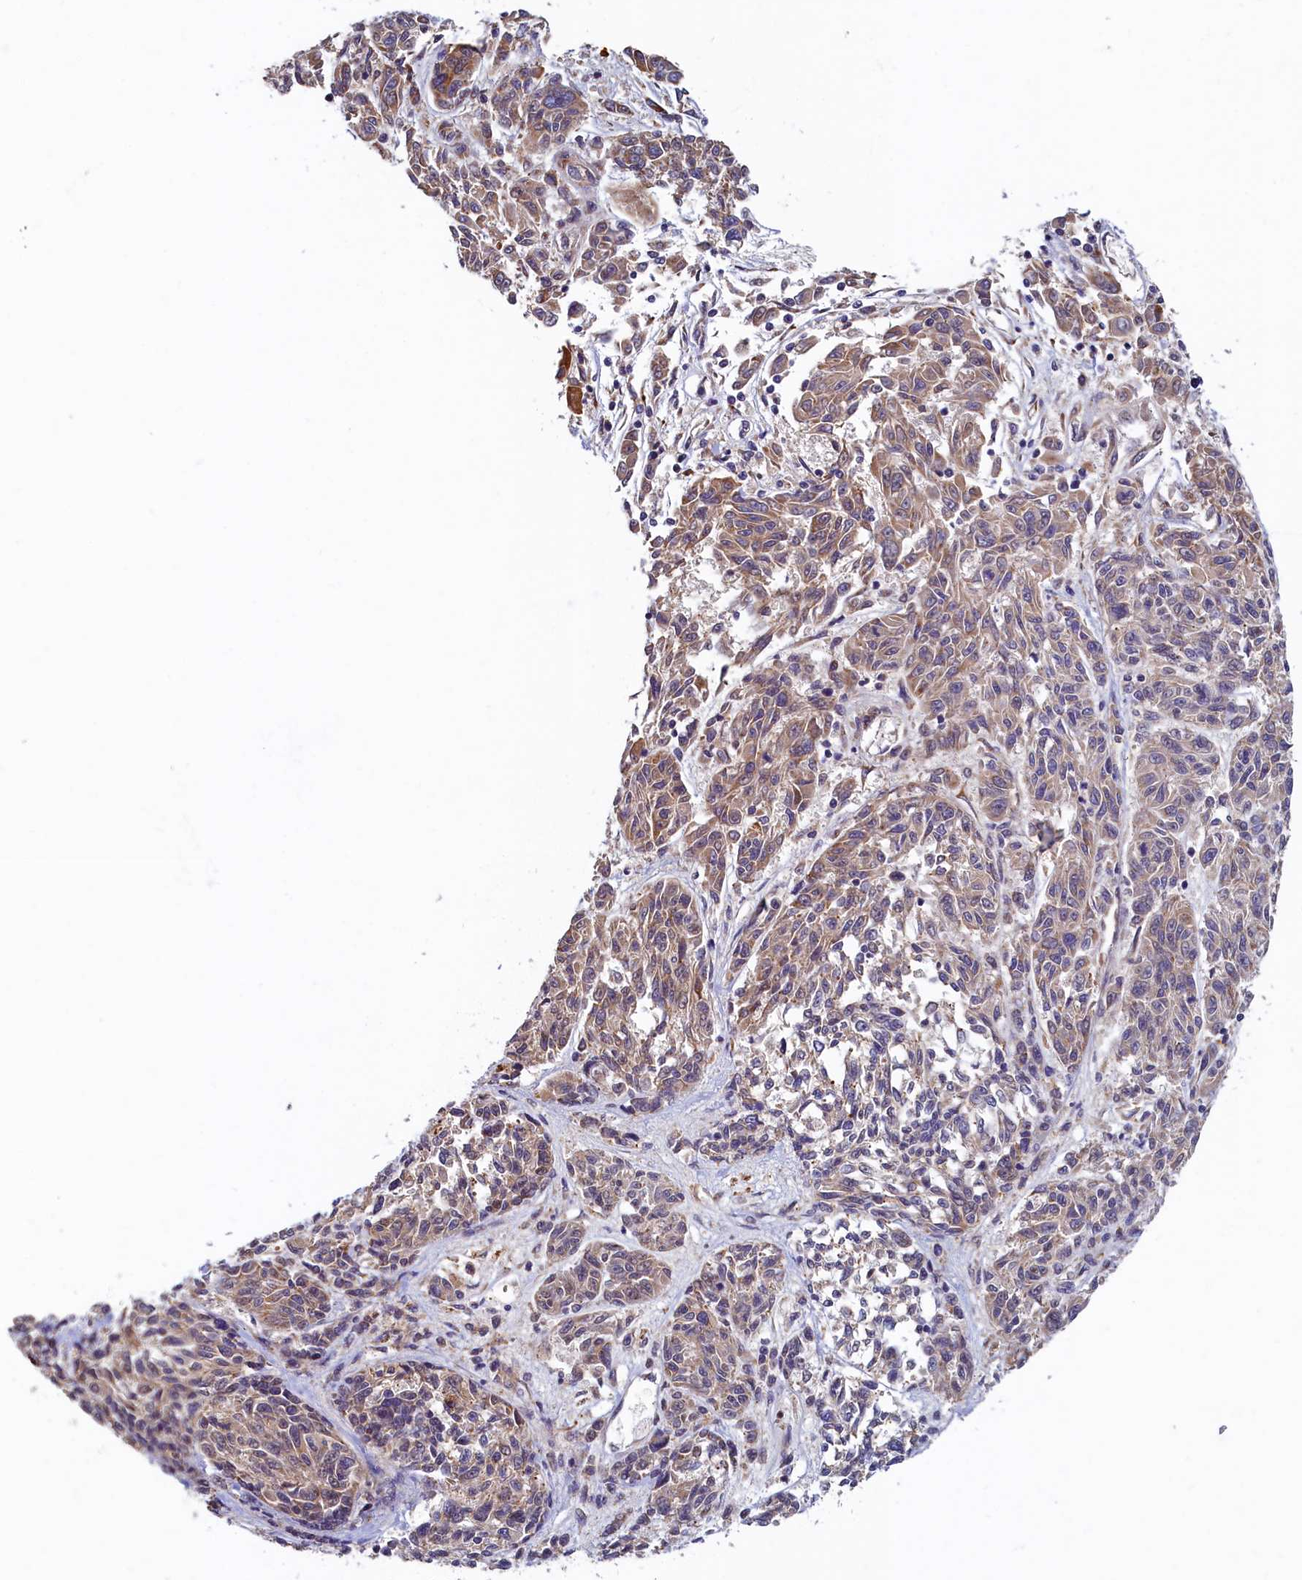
{"staining": {"intensity": "weak", "quantity": ">75%", "location": "cytoplasmic/membranous"}, "tissue": "melanoma", "cell_type": "Tumor cells", "image_type": "cancer", "snomed": [{"axis": "morphology", "description": "Malignant melanoma, NOS"}, {"axis": "topography", "description": "Skin"}], "caption": "There is low levels of weak cytoplasmic/membranous expression in tumor cells of melanoma, as demonstrated by immunohistochemical staining (brown color).", "gene": "SLC16A14", "patient": {"sex": "male", "age": 53}}